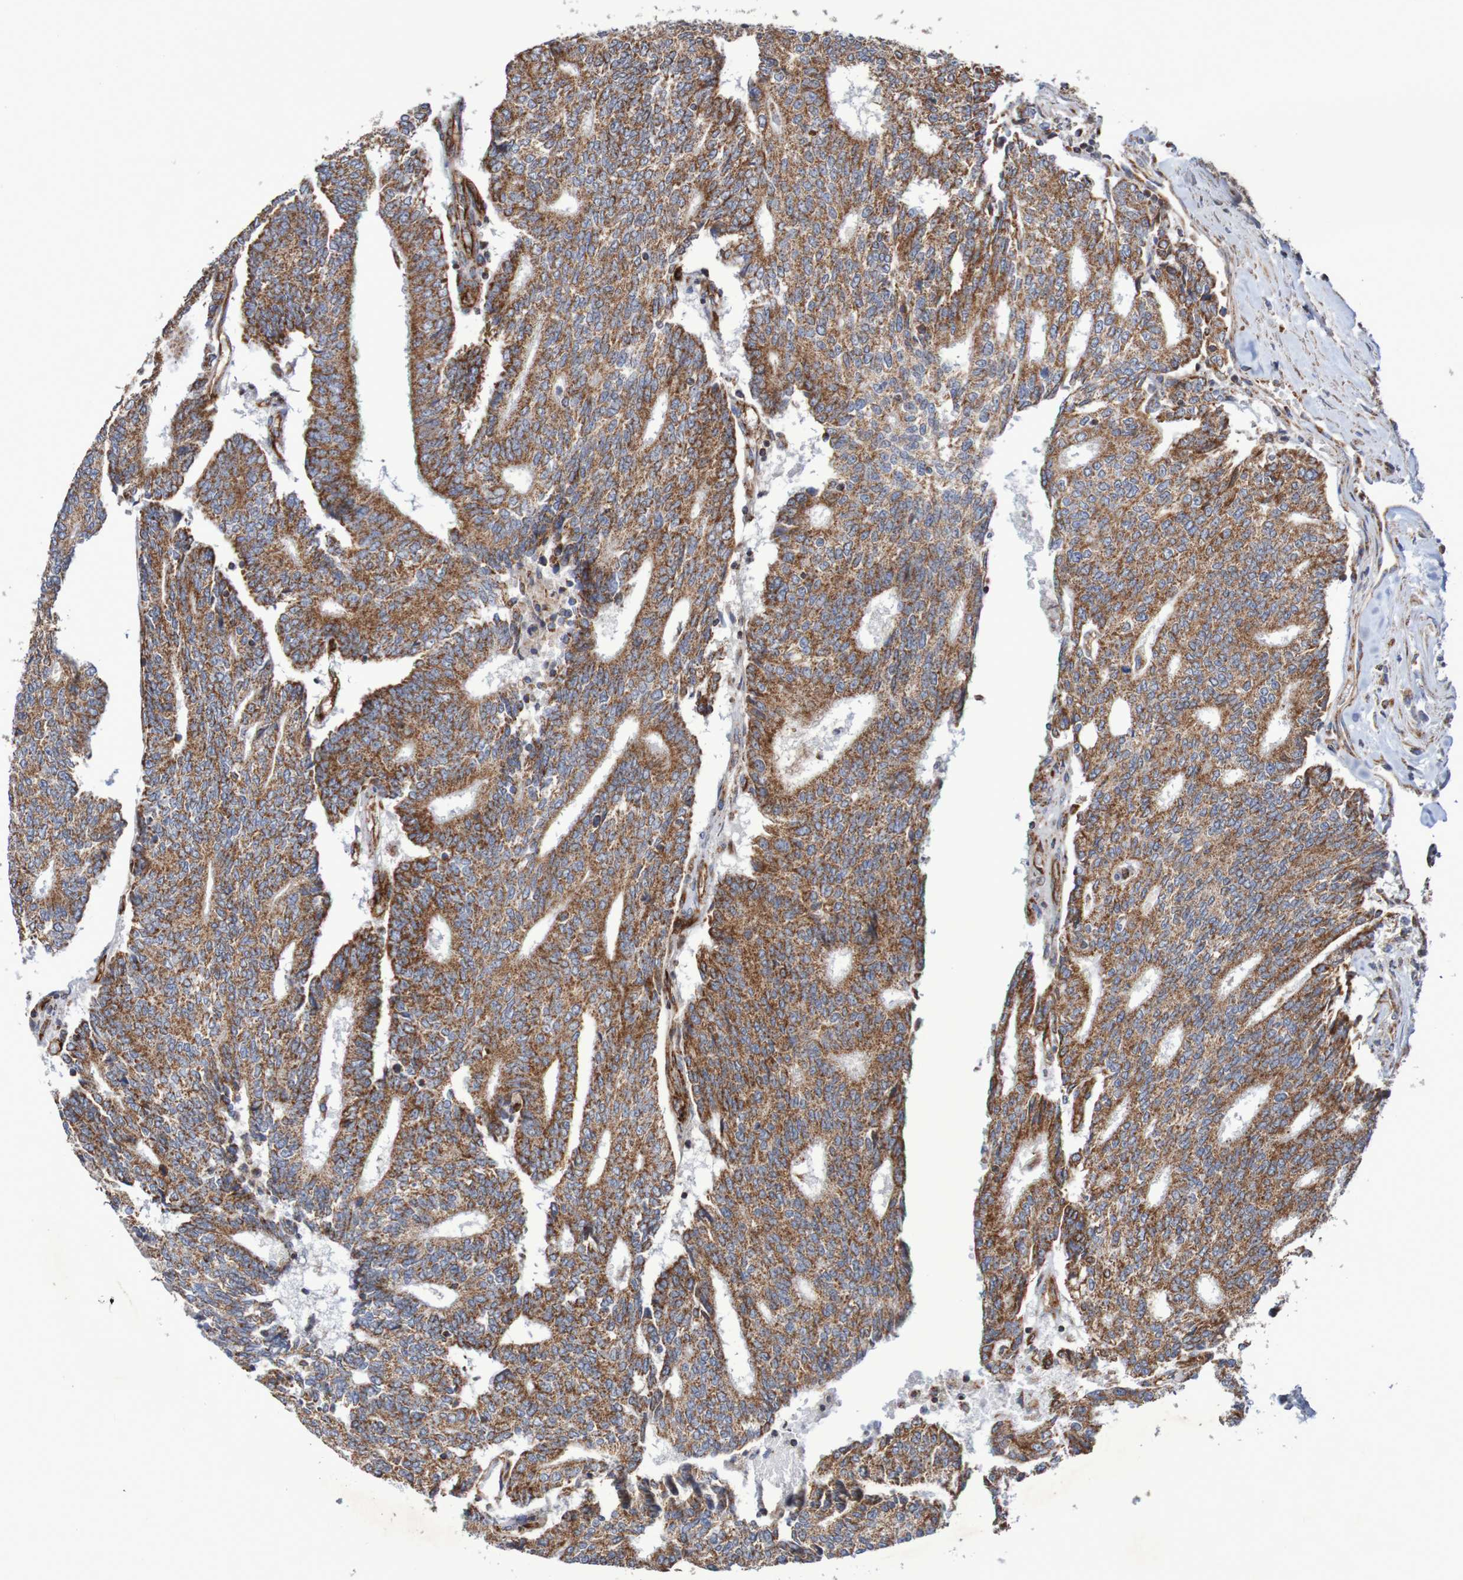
{"staining": {"intensity": "strong", "quantity": ">75%", "location": "cytoplasmic/membranous"}, "tissue": "prostate cancer", "cell_type": "Tumor cells", "image_type": "cancer", "snomed": [{"axis": "morphology", "description": "Normal tissue, NOS"}, {"axis": "morphology", "description": "Adenocarcinoma, High grade"}, {"axis": "topography", "description": "Prostate"}, {"axis": "topography", "description": "Seminal veicle"}], "caption": "A high-resolution image shows immunohistochemistry staining of prostate high-grade adenocarcinoma, which exhibits strong cytoplasmic/membranous expression in approximately >75% of tumor cells.", "gene": "MMEL1", "patient": {"sex": "male", "age": 55}}